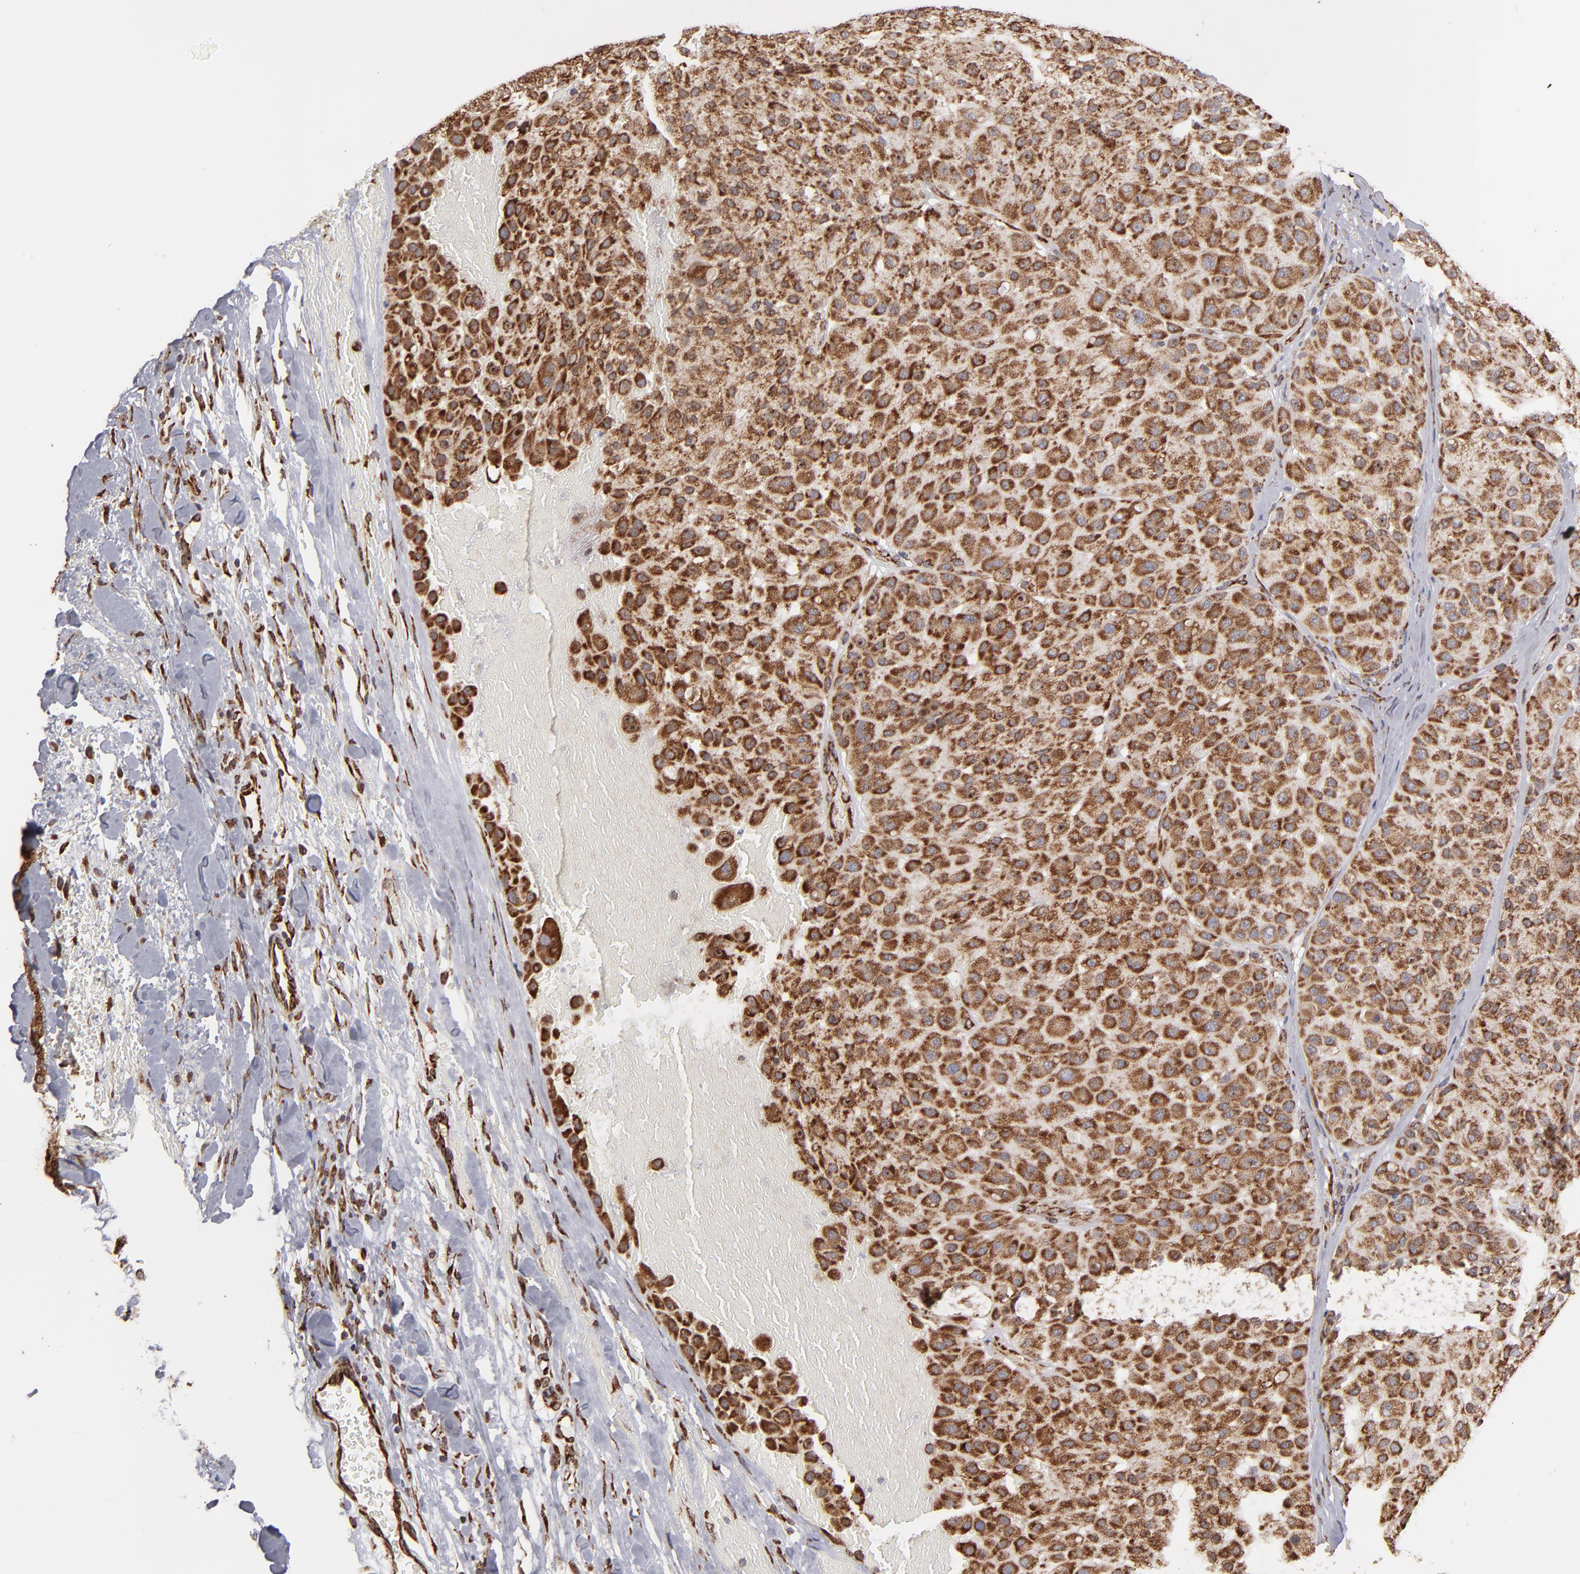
{"staining": {"intensity": "strong", "quantity": ">75%", "location": "cytoplasmic/membranous"}, "tissue": "melanoma", "cell_type": "Tumor cells", "image_type": "cancer", "snomed": [{"axis": "morphology", "description": "Normal tissue, NOS"}, {"axis": "morphology", "description": "Malignant melanoma, Metastatic site"}, {"axis": "topography", "description": "Skin"}], "caption": "Immunohistochemistry of malignant melanoma (metastatic site) displays high levels of strong cytoplasmic/membranous staining in approximately >75% of tumor cells.", "gene": "KTN1", "patient": {"sex": "male", "age": 41}}